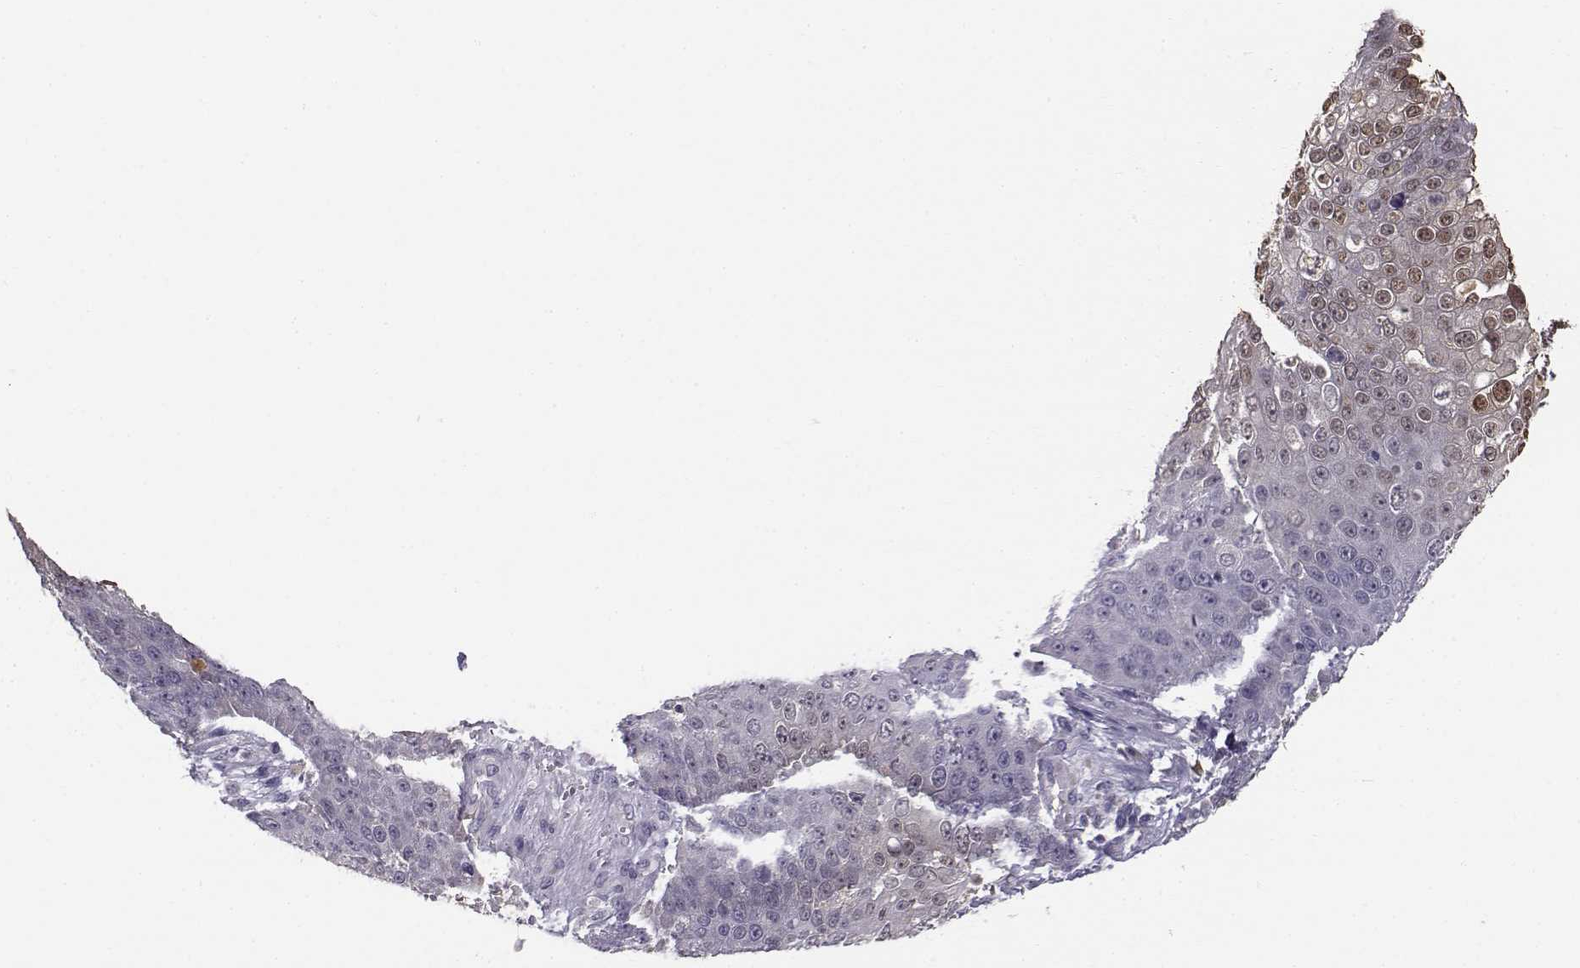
{"staining": {"intensity": "strong", "quantity": "<25%", "location": "cytoplasmic/membranous"}, "tissue": "skin cancer", "cell_type": "Tumor cells", "image_type": "cancer", "snomed": [{"axis": "morphology", "description": "Squamous cell carcinoma, NOS"}, {"axis": "topography", "description": "Skin"}], "caption": "Skin squamous cell carcinoma stained for a protein (brown) shows strong cytoplasmic/membranous positive positivity in approximately <25% of tumor cells.", "gene": "ACSL6", "patient": {"sex": "male", "age": 71}}